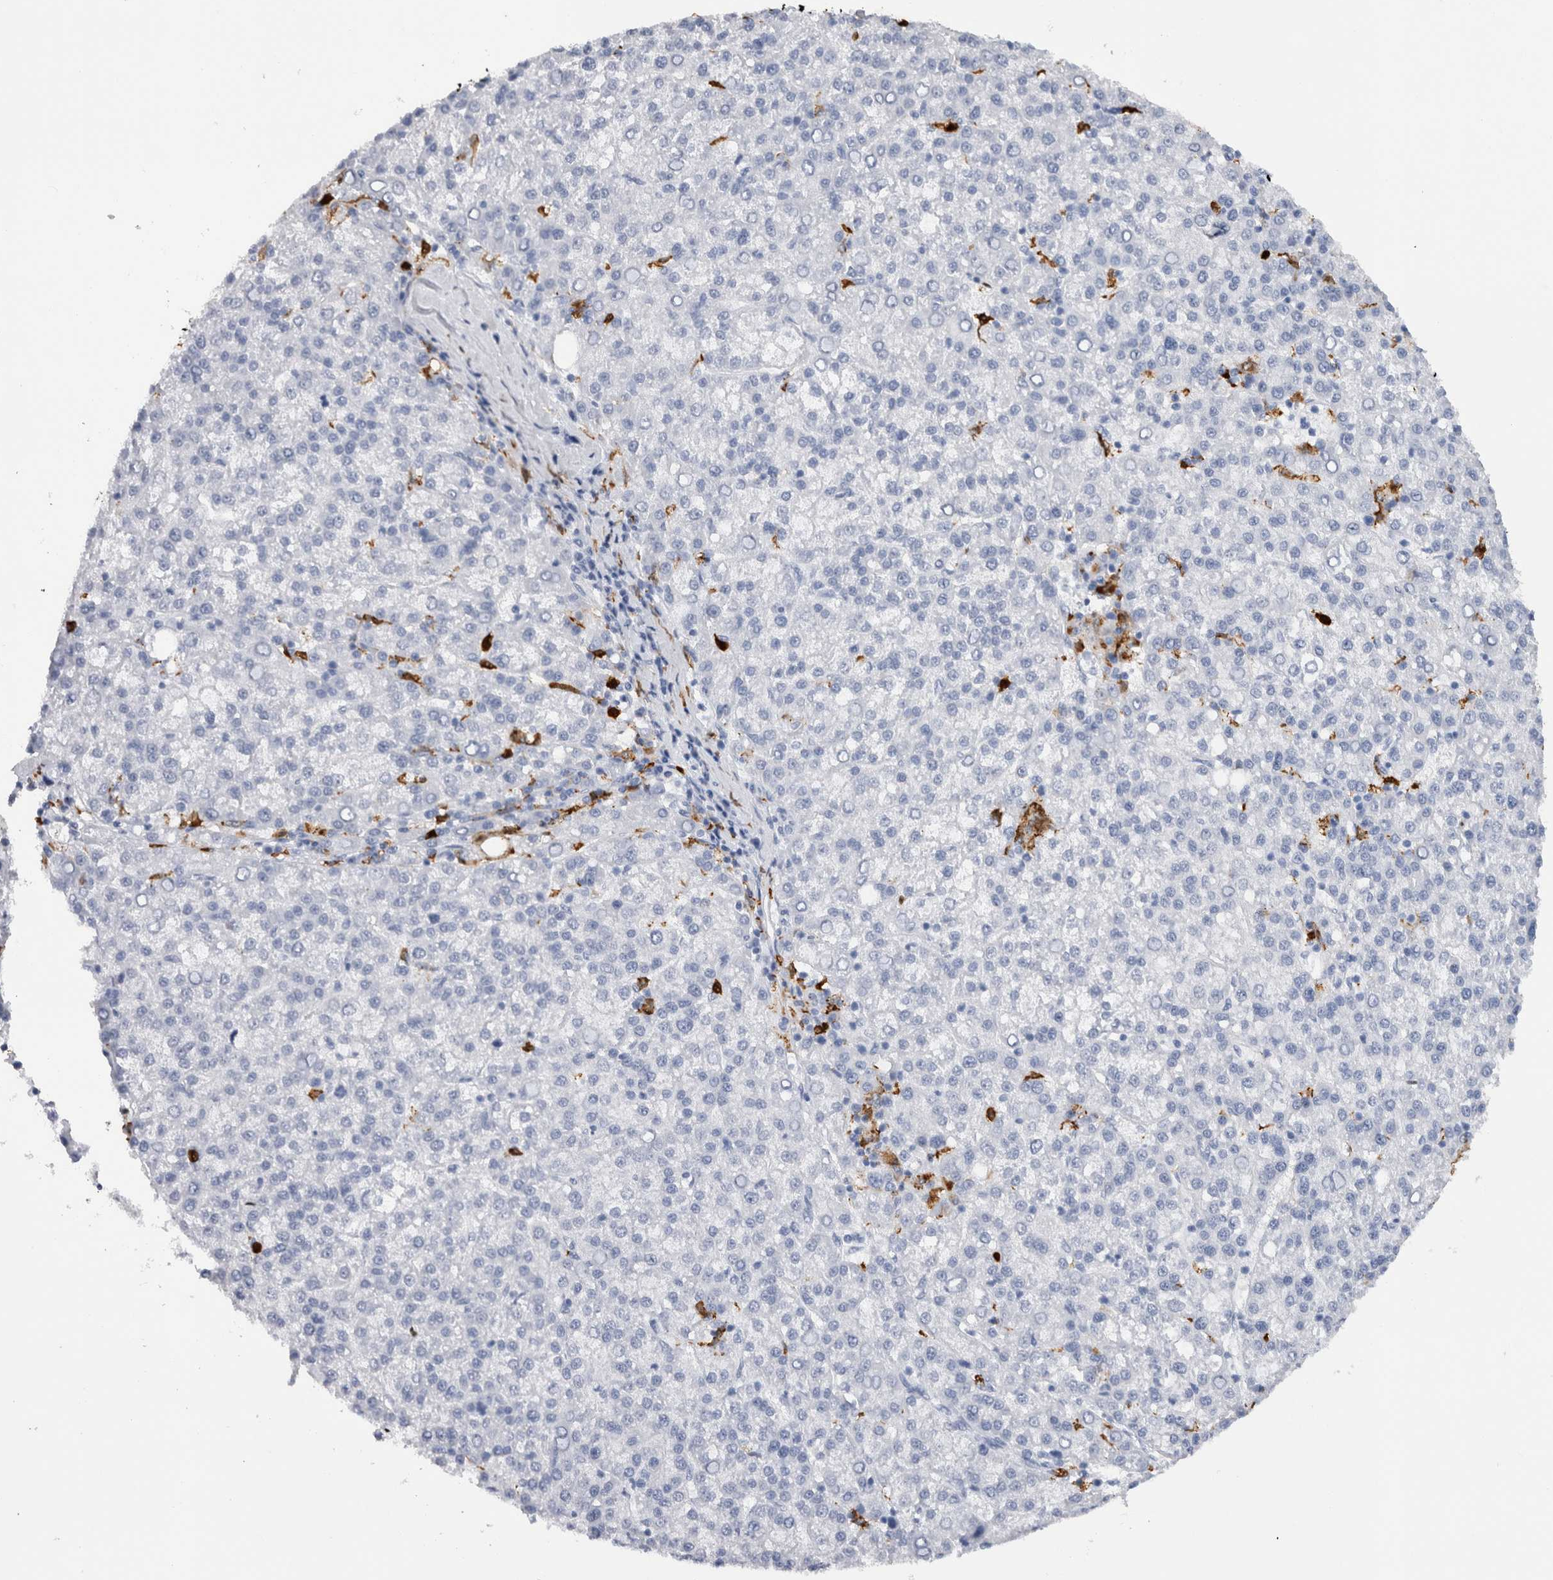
{"staining": {"intensity": "negative", "quantity": "none", "location": "none"}, "tissue": "liver cancer", "cell_type": "Tumor cells", "image_type": "cancer", "snomed": [{"axis": "morphology", "description": "Carcinoma, Hepatocellular, NOS"}, {"axis": "topography", "description": "Liver"}], "caption": "IHC image of human liver cancer stained for a protein (brown), which shows no expression in tumor cells.", "gene": "S100A8", "patient": {"sex": "female", "age": 58}}